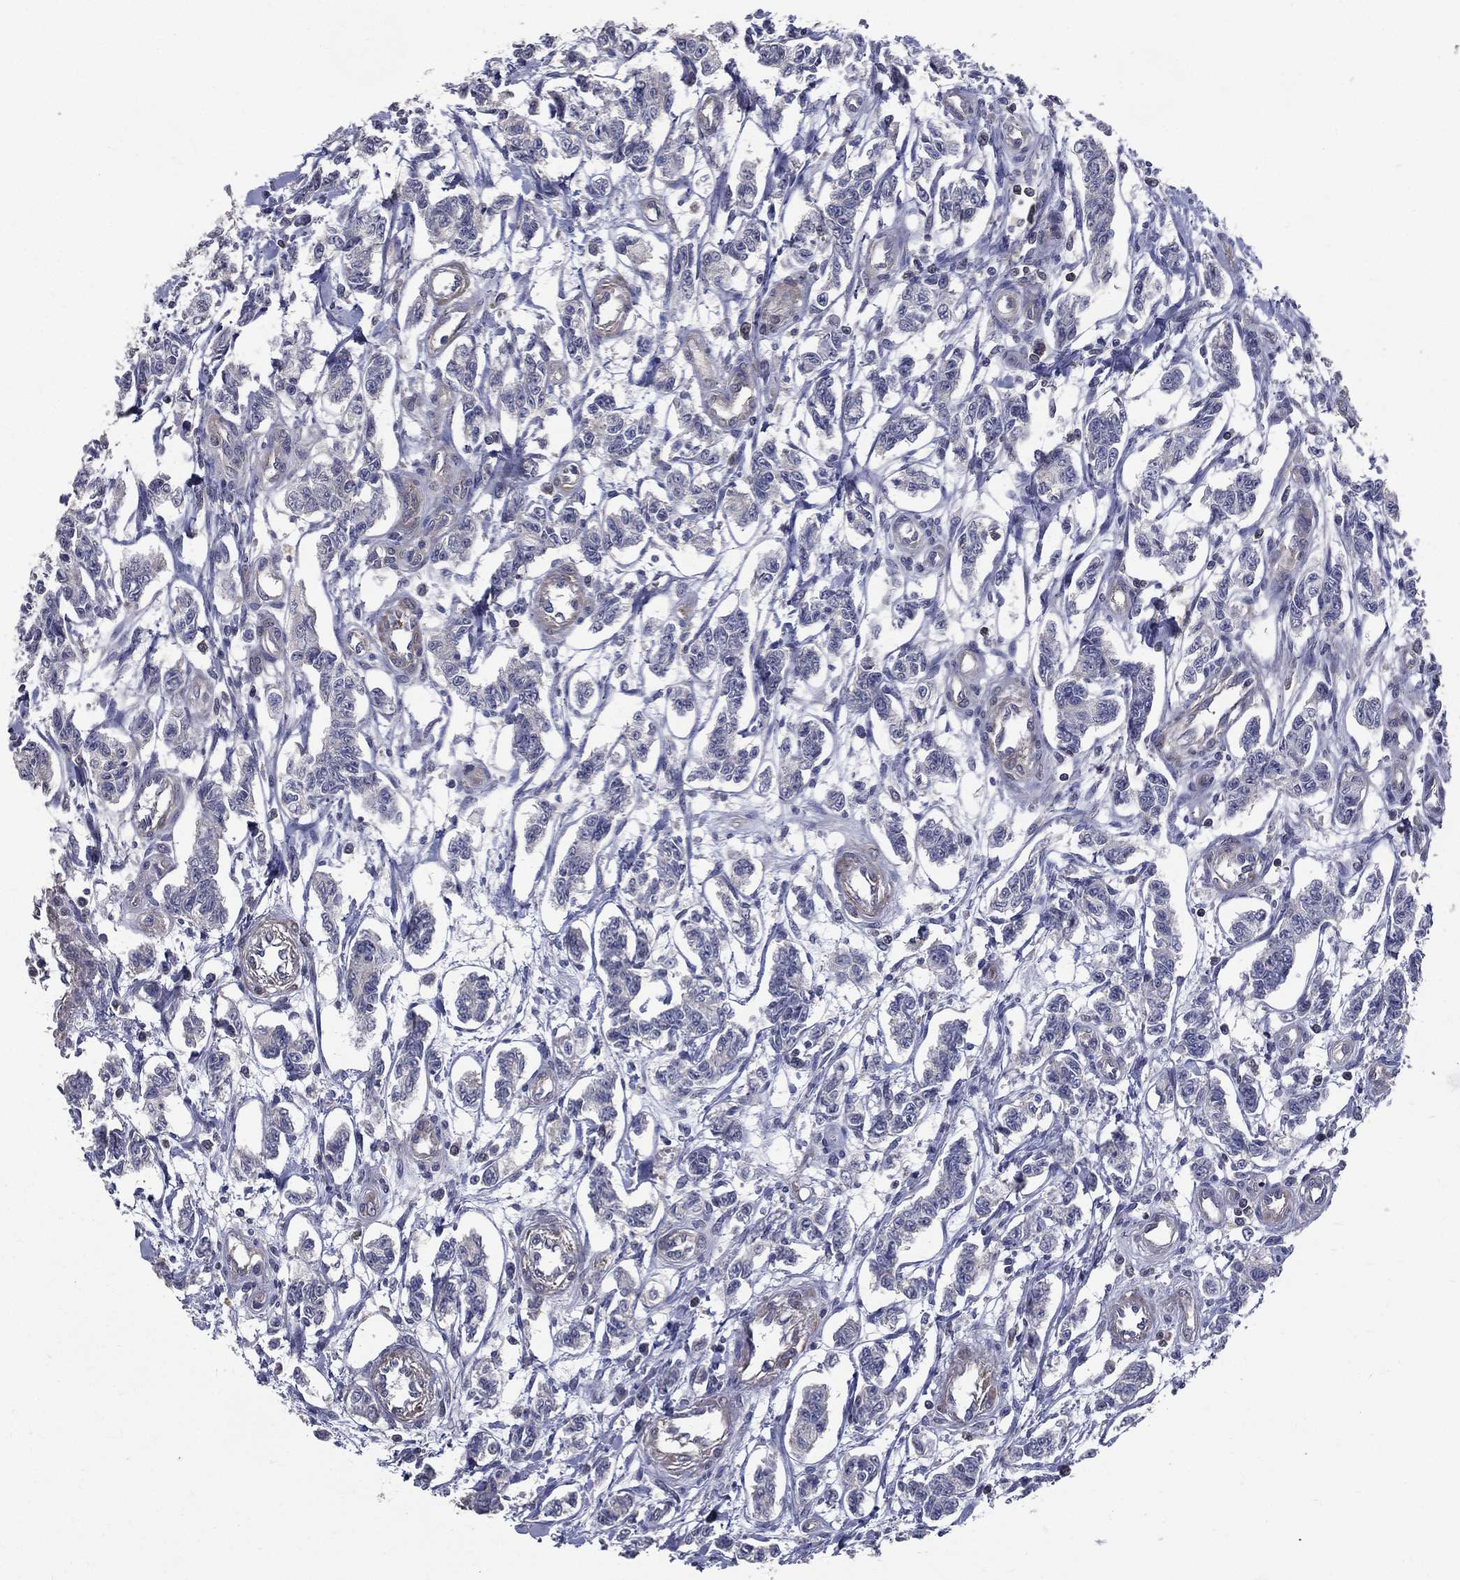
{"staining": {"intensity": "negative", "quantity": "none", "location": "none"}, "tissue": "carcinoid", "cell_type": "Tumor cells", "image_type": "cancer", "snomed": [{"axis": "morphology", "description": "Carcinoid, malignant, NOS"}, {"axis": "topography", "description": "Kidney"}], "caption": "DAB immunohistochemical staining of carcinoid (malignant) demonstrates no significant staining in tumor cells.", "gene": "SERPINB2", "patient": {"sex": "female", "age": 41}}